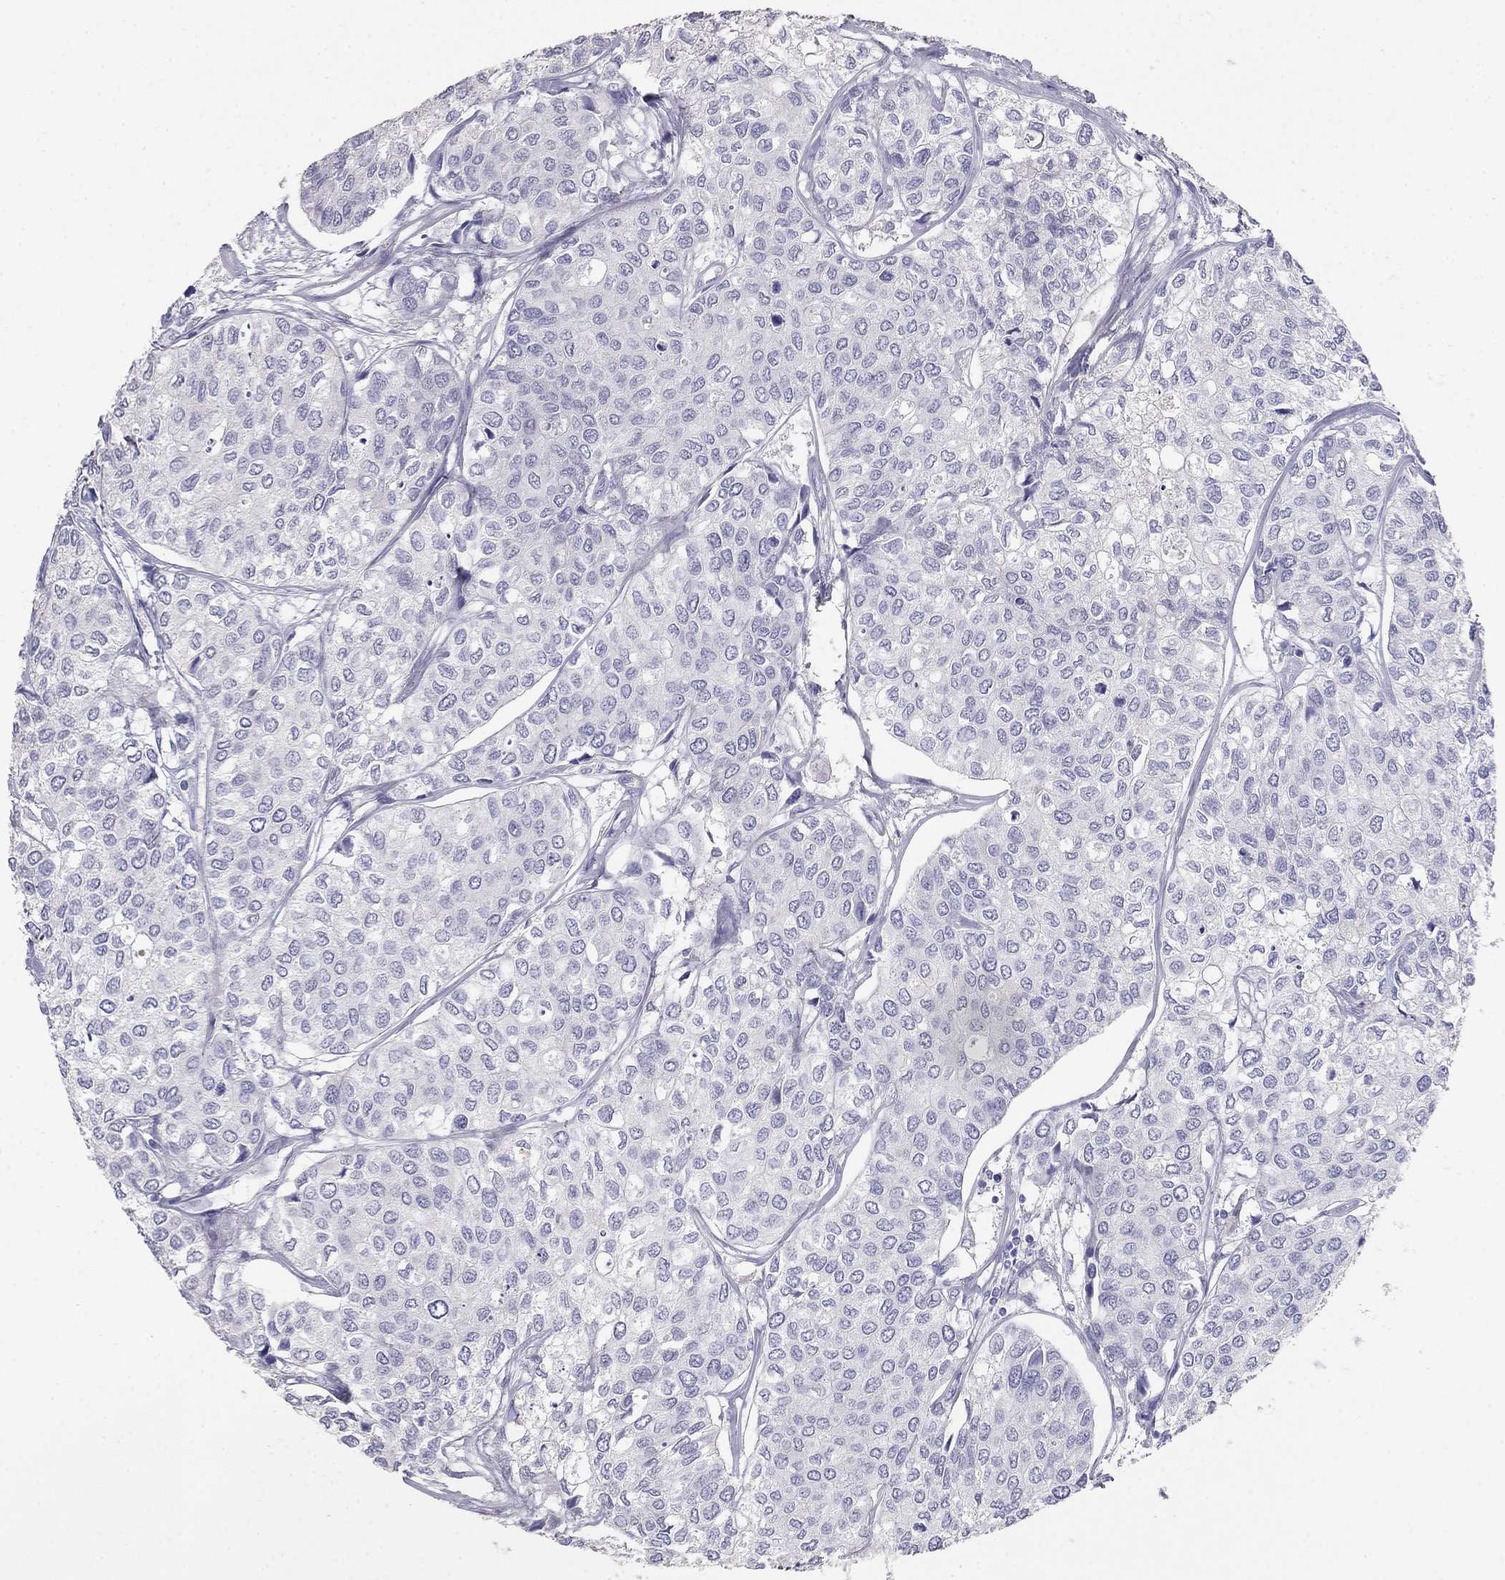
{"staining": {"intensity": "negative", "quantity": "none", "location": "none"}, "tissue": "urothelial cancer", "cell_type": "Tumor cells", "image_type": "cancer", "snomed": [{"axis": "morphology", "description": "Urothelial carcinoma, High grade"}, {"axis": "topography", "description": "Urinary bladder"}], "caption": "High-grade urothelial carcinoma stained for a protein using immunohistochemistry displays no staining tumor cells.", "gene": "LY6H", "patient": {"sex": "male", "age": 73}}